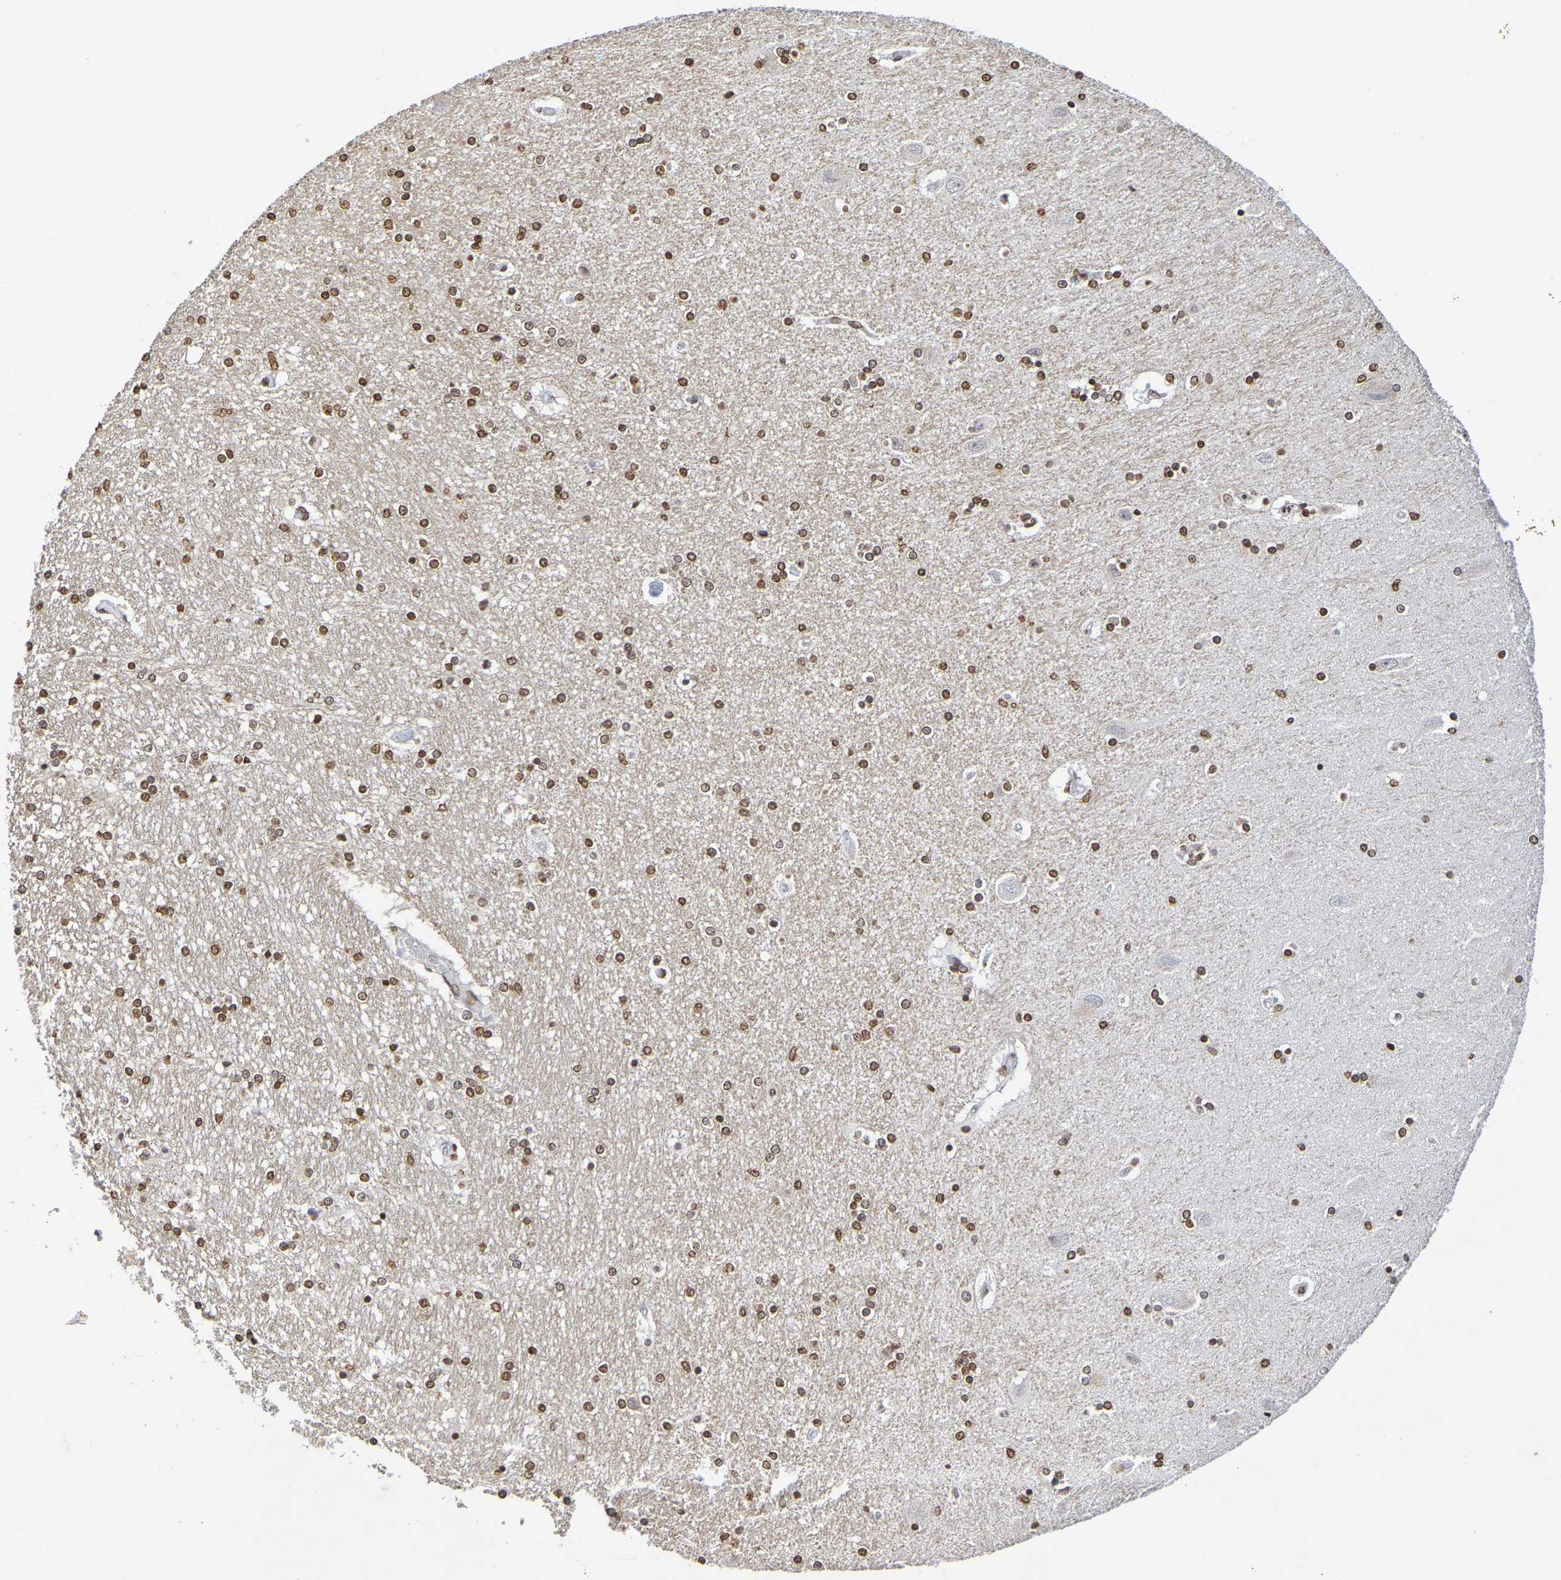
{"staining": {"intensity": "moderate", "quantity": ">75%", "location": "nuclear"}, "tissue": "hippocampus", "cell_type": "Glial cells", "image_type": "normal", "snomed": [{"axis": "morphology", "description": "Normal tissue, NOS"}, {"axis": "topography", "description": "Hippocampus"}], "caption": "Glial cells display medium levels of moderate nuclear expression in approximately >75% of cells in benign hippocampus. The staining is performed using DAB brown chromogen to label protein expression. The nuclei are counter-stained blue using hematoxylin.", "gene": "ATF4", "patient": {"sex": "female", "age": 54}}